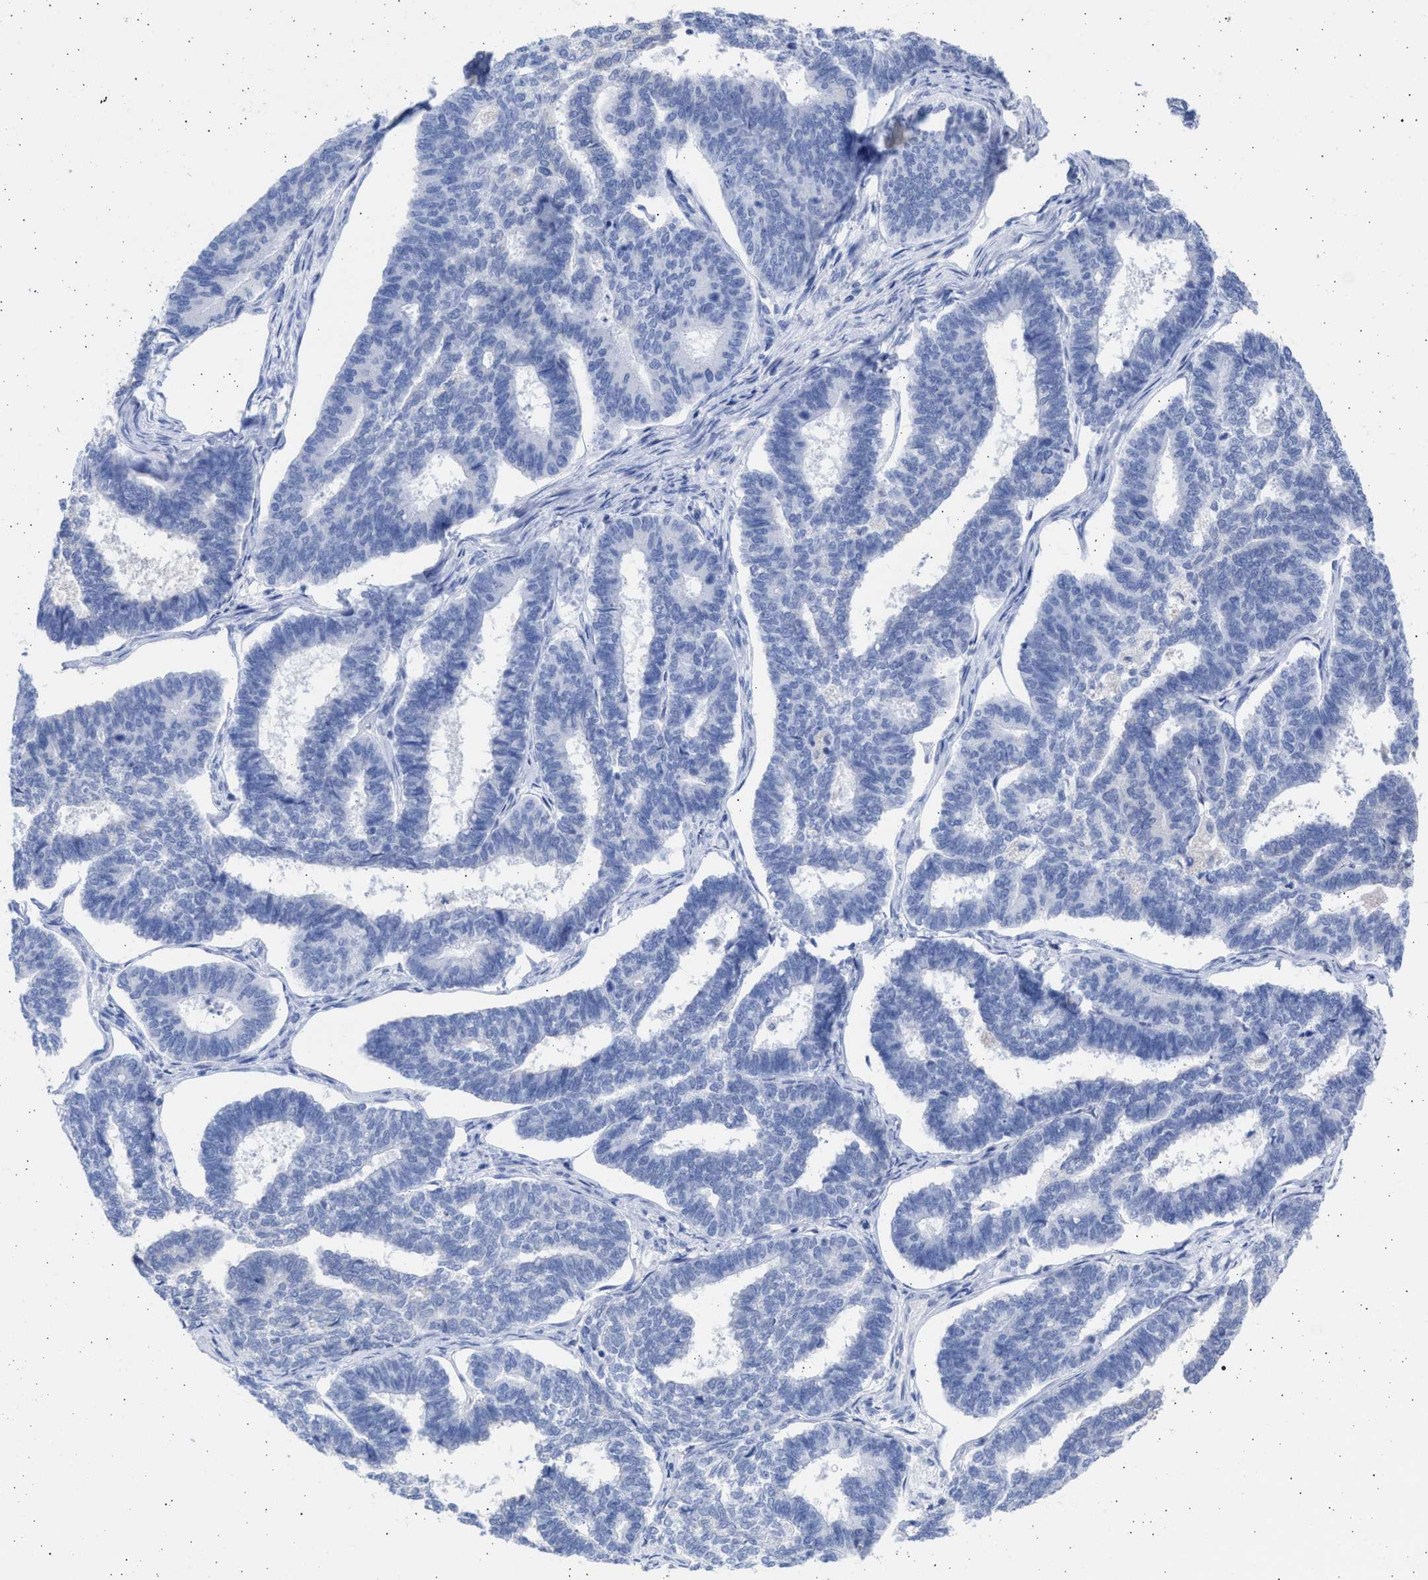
{"staining": {"intensity": "negative", "quantity": "none", "location": "none"}, "tissue": "endometrial cancer", "cell_type": "Tumor cells", "image_type": "cancer", "snomed": [{"axis": "morphology", "description": "Adenocarcinoma, NOS"}, {"axis": "topography", "description": "Endometrium"}], "caption": "This is a photomicrograph of IHC staining of endometrial cancer (adenocarcinoma), which shows no expression in tumor cells.", "gene": "ALDOC", "patient": {"sex": "female", "age": 70}}